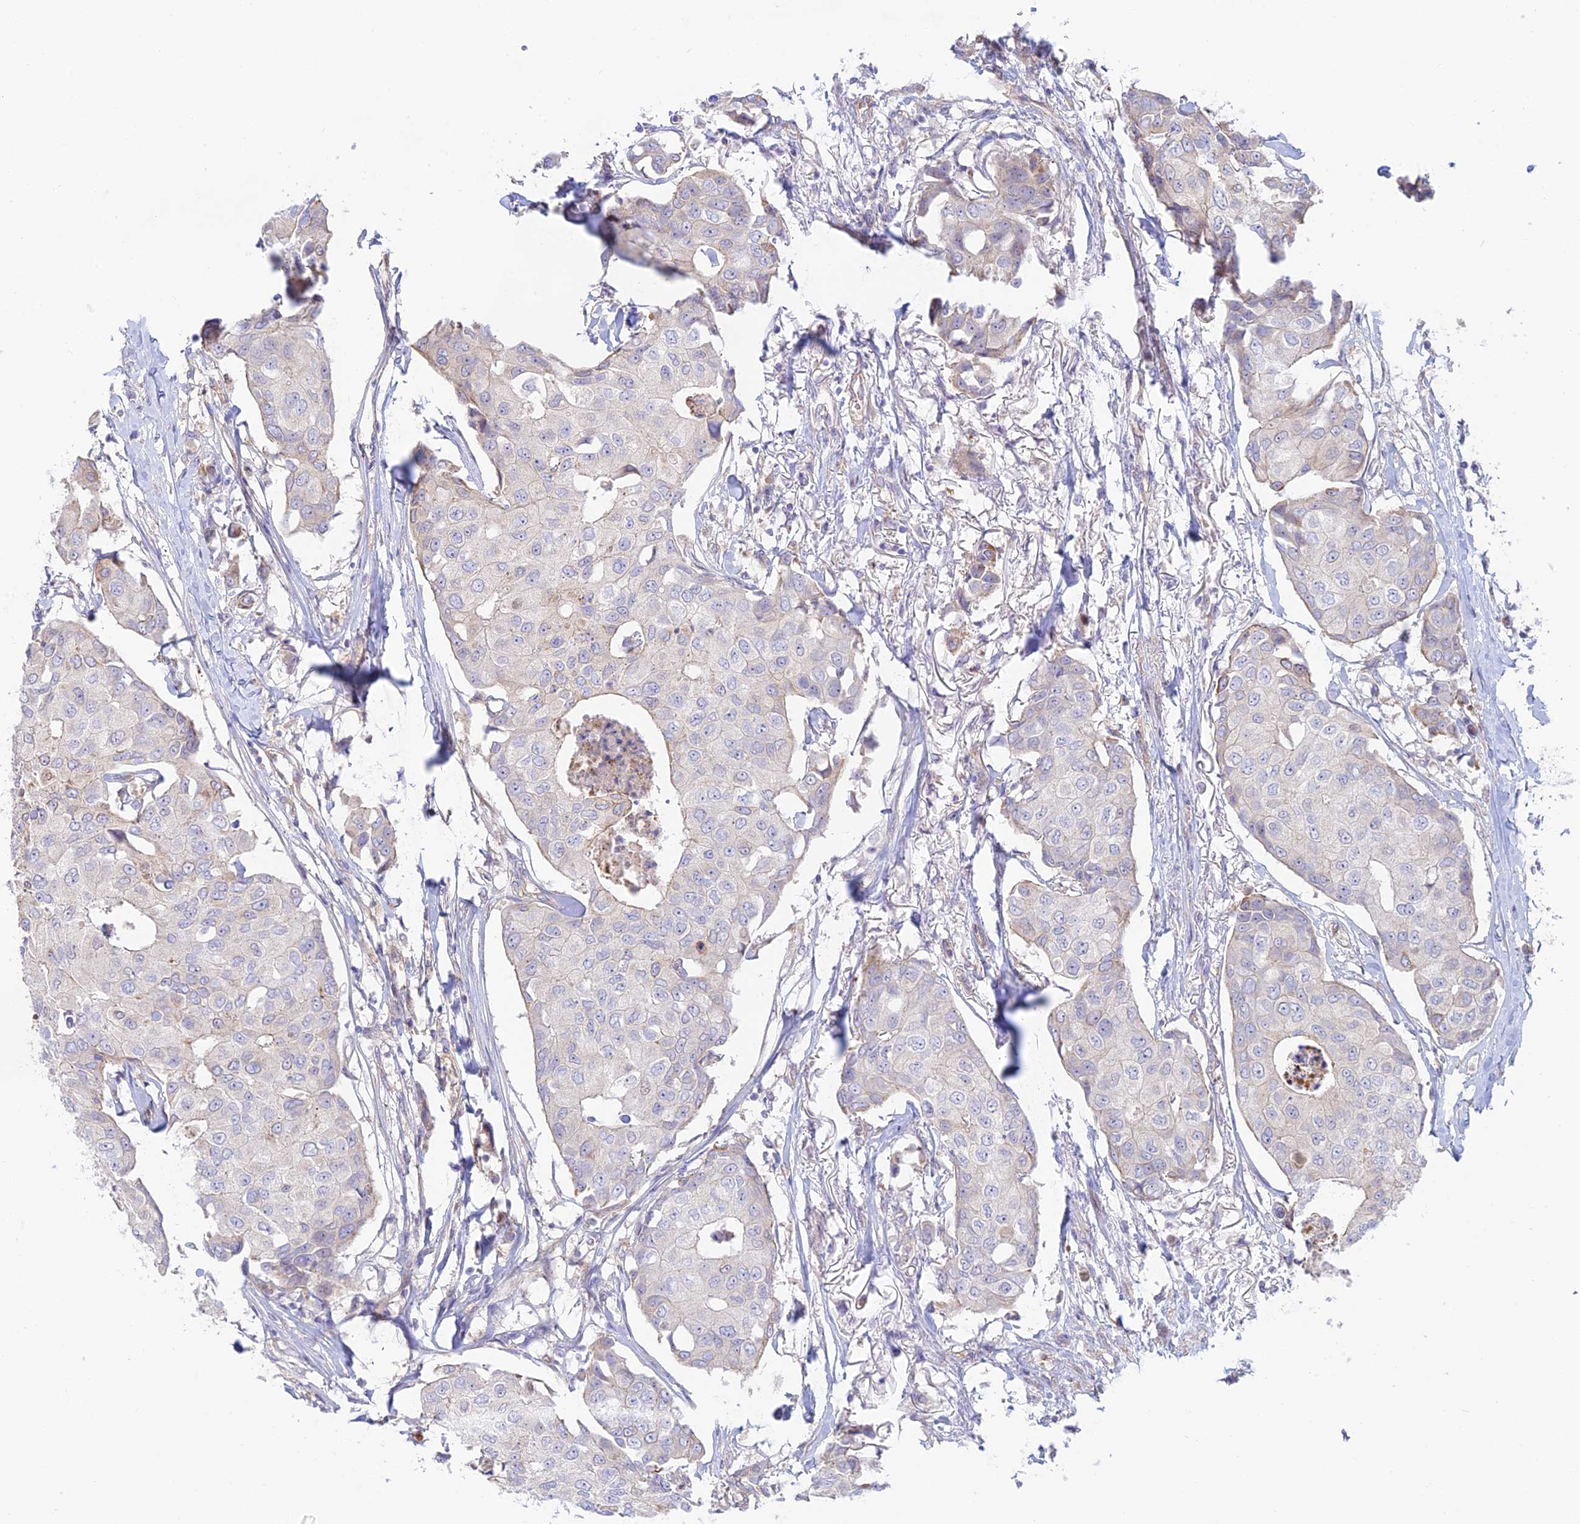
{"staining": {"intensity": "negative", "quantity": "none", "location": "none"}, "tissue": "breast cancer", "cell_type": "Tumor cells", "image_type": "cancer", "snomed": [{"axis": "morphology", "description": "Duct carcinoma"}, {"axis": "topography", "description": "Breast"}], "caption": "Immunohistochemistry (IHC) image of neoplastic tissue: human breast cancer stained with DAB displays no significant protein staining in tumor cells.", "gene": "KCNAB1", "patient": {"sex": "female", "age": 80}}